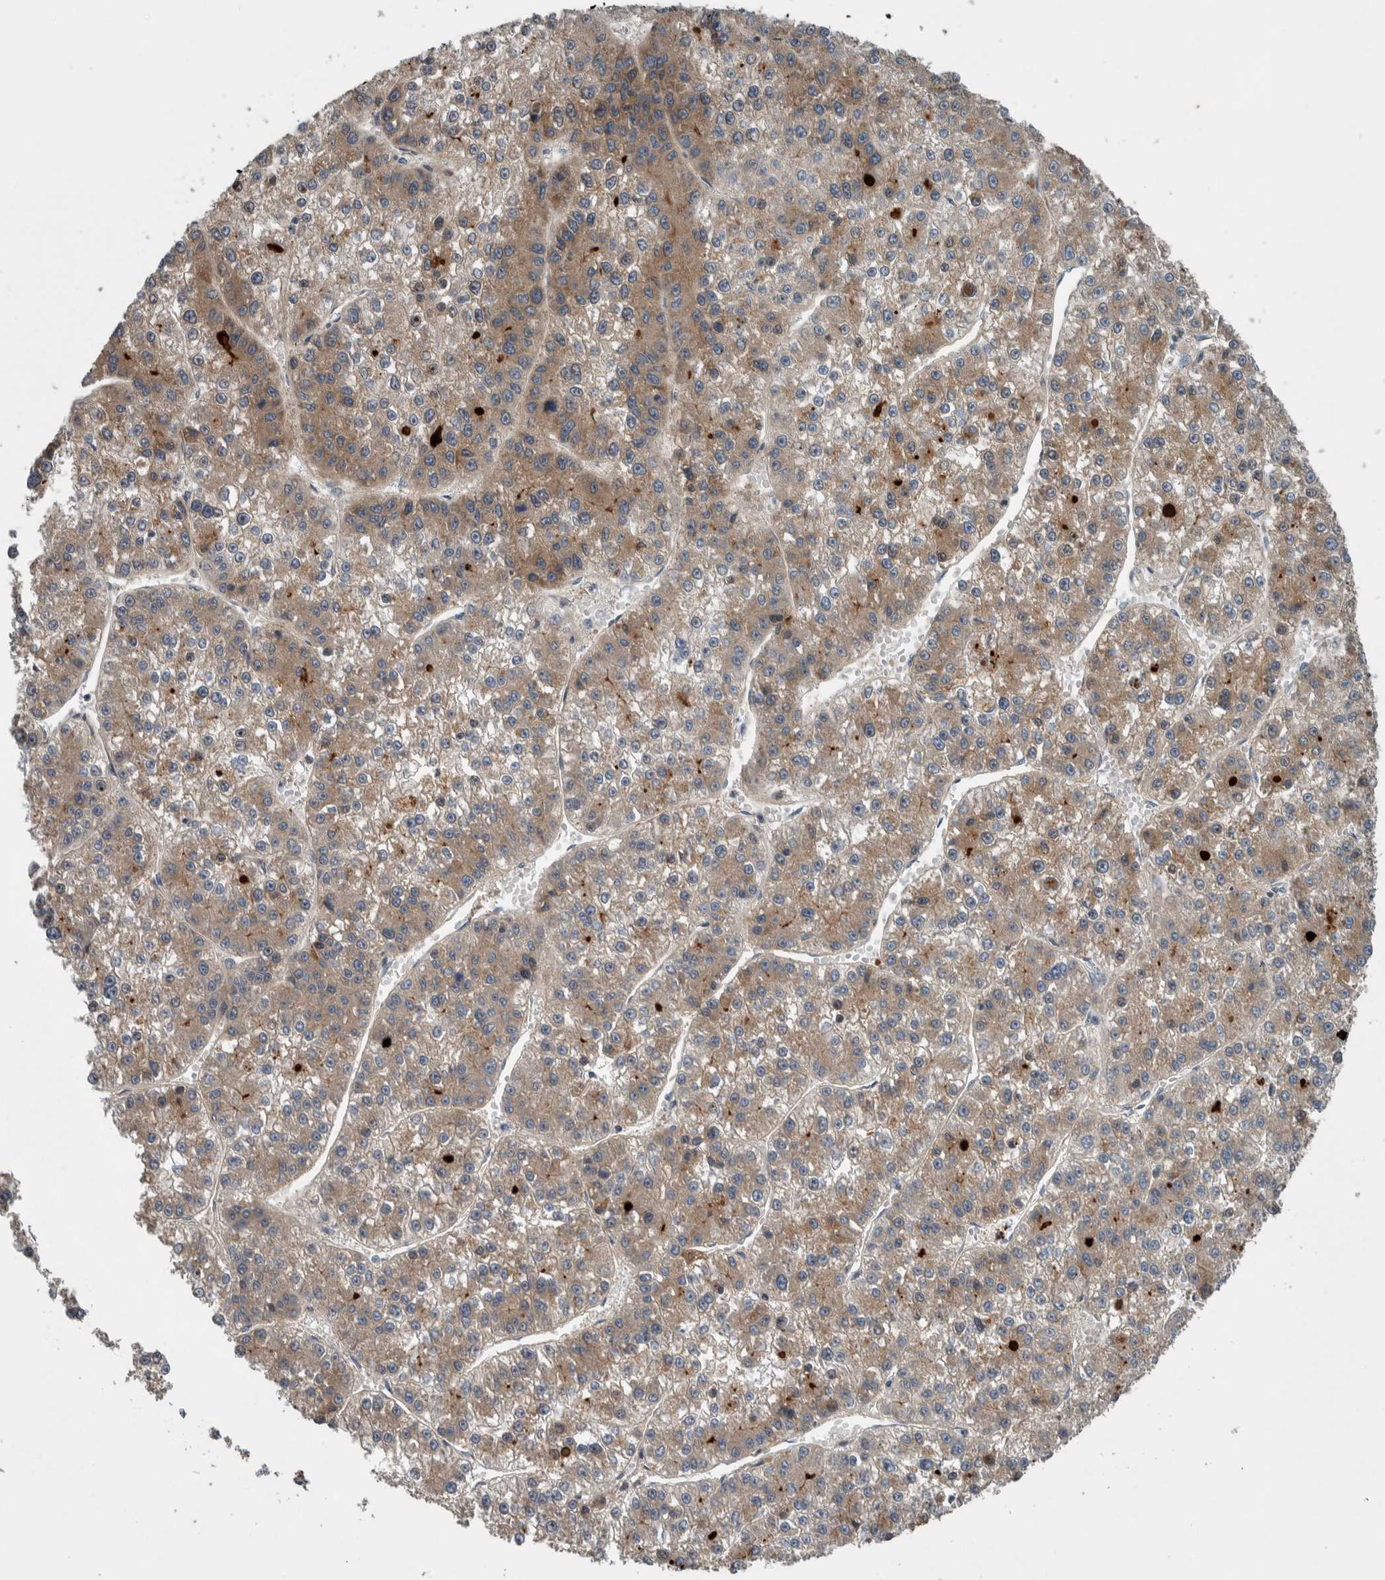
{"staining": {"intensity": "moderate", "quantity": ">75%", "location": "cytoplasmic/membranous"}, "tissue": "liver cancer", "cell_type": "Tumor cells", "image_type": "cancer", "snomed": [{"axis": "morphology", "description": "Carcinoma, Hepatocellular, NOS"}, {"axis": "topography", "description": "Liver"}], "caption": "Immunohistochemical staining of human hepatocellular carcinoma (liver) exhibits moderate cytoplasmic/membranous protein staining in approximately >75% of tumor cells. (DAB = brown stain, brightfield microscopy at high magnification).", "gene": "SERPINC1", "patient": {"sex": "female", "age": 73}}